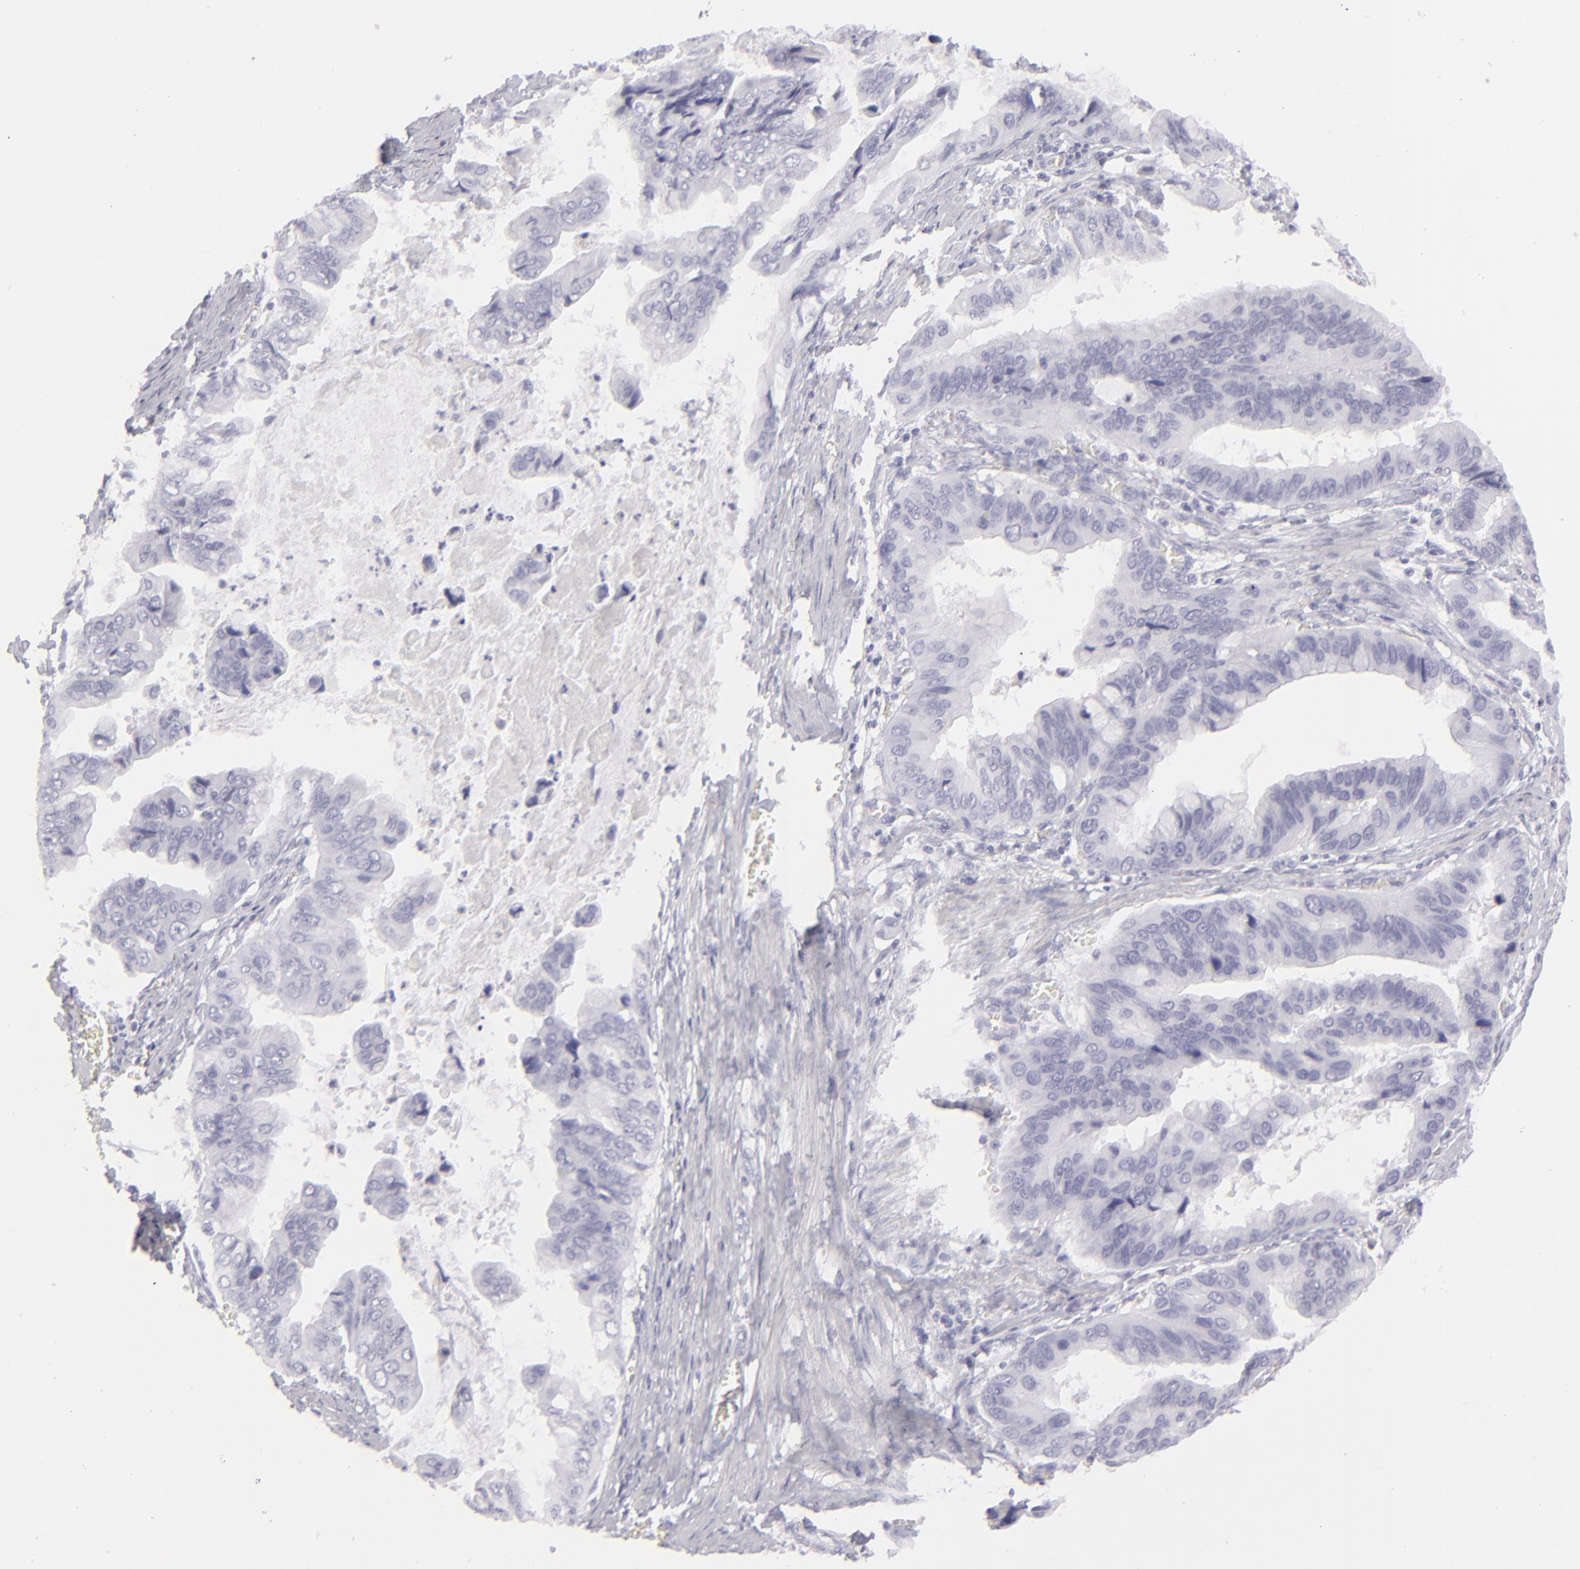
{"staining": {"intensity": "negative", "quantity": "none", "location": "none"}, "tissue": "stomach cancer", "cell_type": "Tumor cells", "image_type": "cancer", "snomed": [{"axis": "morphology", "description": "Adenocarcinoma, NOS"}, {"axis": "topography", "description": "Stomach, upper"}], "caption": "A high-resolution histopathology image shows immunohistochemistry (IHC) staining of stomach cancer (adenocarcinoma), which displays no significant staining in tumor cells.", "gene": "FLG", "patient": {"sex": "male", "age": 80}}